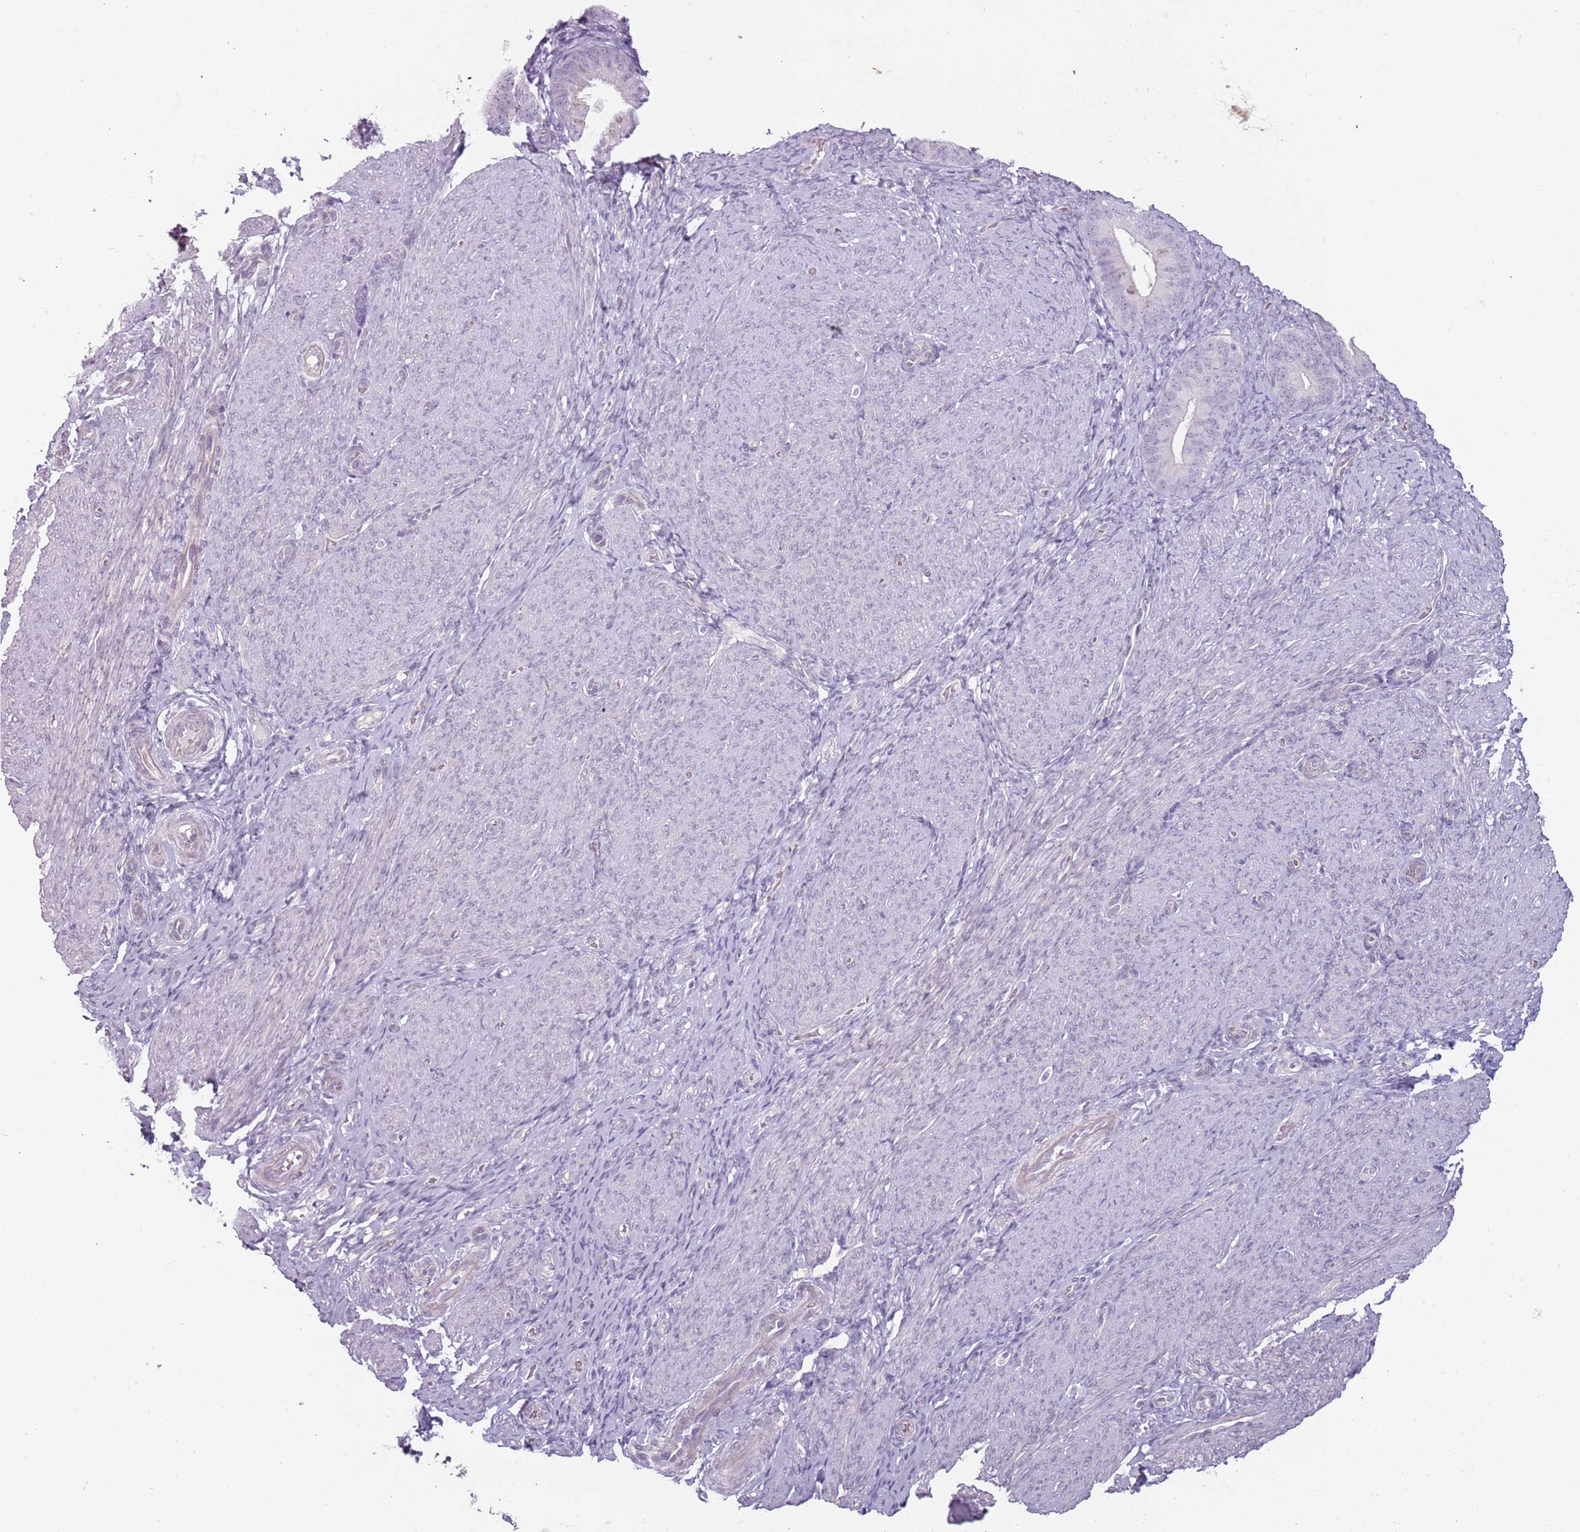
{"staining": {"intensity": "negative", "quantity": "none", "location": "none"}, "tissue": "endometrium", "cell_type": "Cells in endometrial stroma", "image_type": "normal", "snomed": [{"axis": "morphology", "description": "Normal tissue, NOS"}, {"axis": "topography", "description": "Endometrium"}], "caption": "Immunohistochemistry (IHC) histopathology image of normal endometrium: human endometrium stained with DAB (3,3'-diaminobenzidine) displays no significant protein positivity in cells in endometrial stroma.", "gene": "RFX2", "patient": {"sex": "female", "age": 65}}